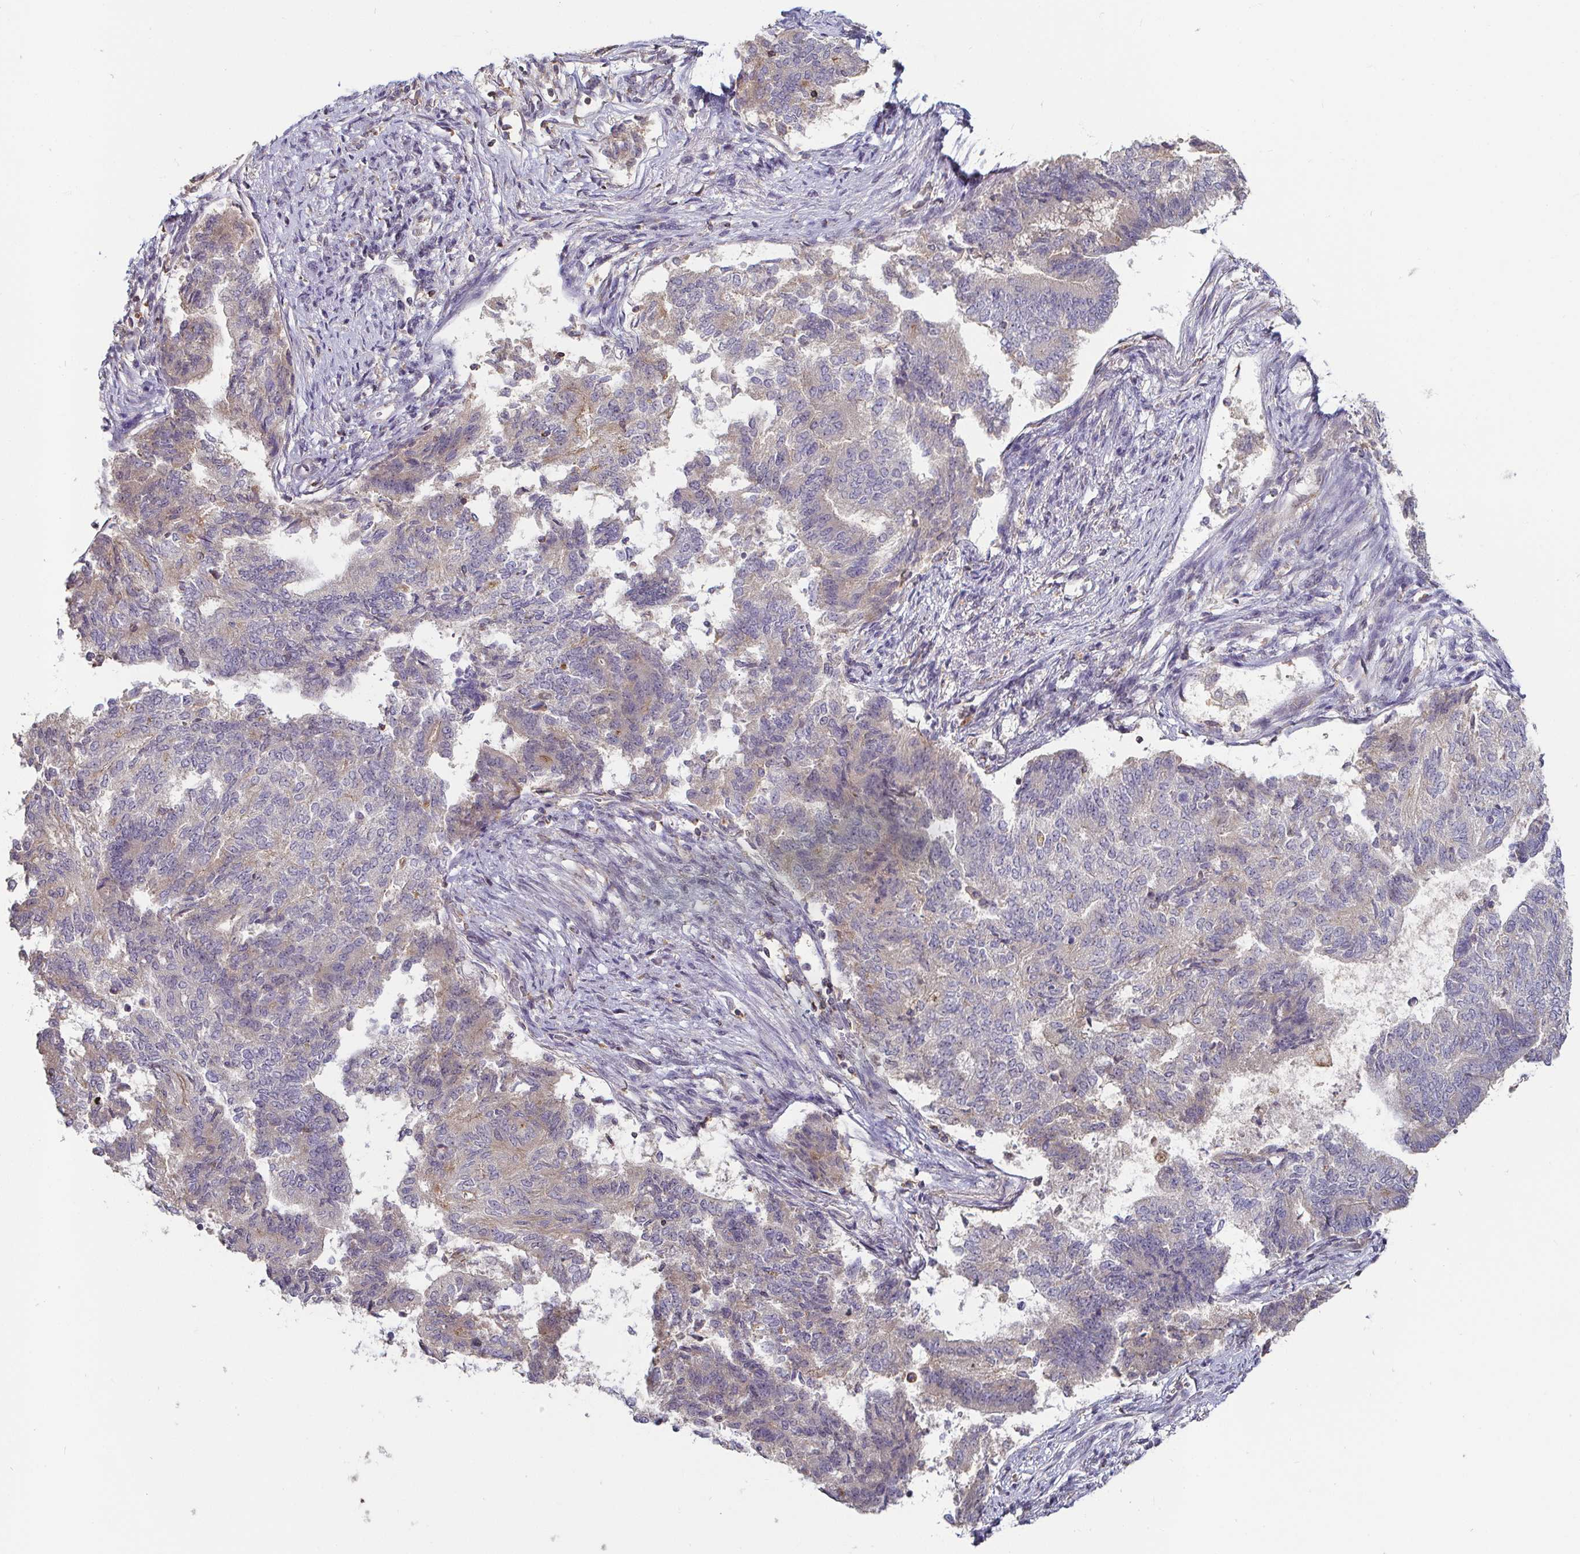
{"staining": {"intensity": "negative", "quantity": "none", "location": "none"}, "tissue": "endometrial cancer", "cell_type": "Tumor cells", "image_type": "cancer", "snomed": [{"axis": "morphology", "description": "Adenocarcinoma, NOS"}, {"axis": "topography", "description": "Endometrium"}], "caption": "Tumor cells show no significant positivity in endometrial cancer.", "gene": "CDH18", "patient": {"sex": "female", "age": 65}}